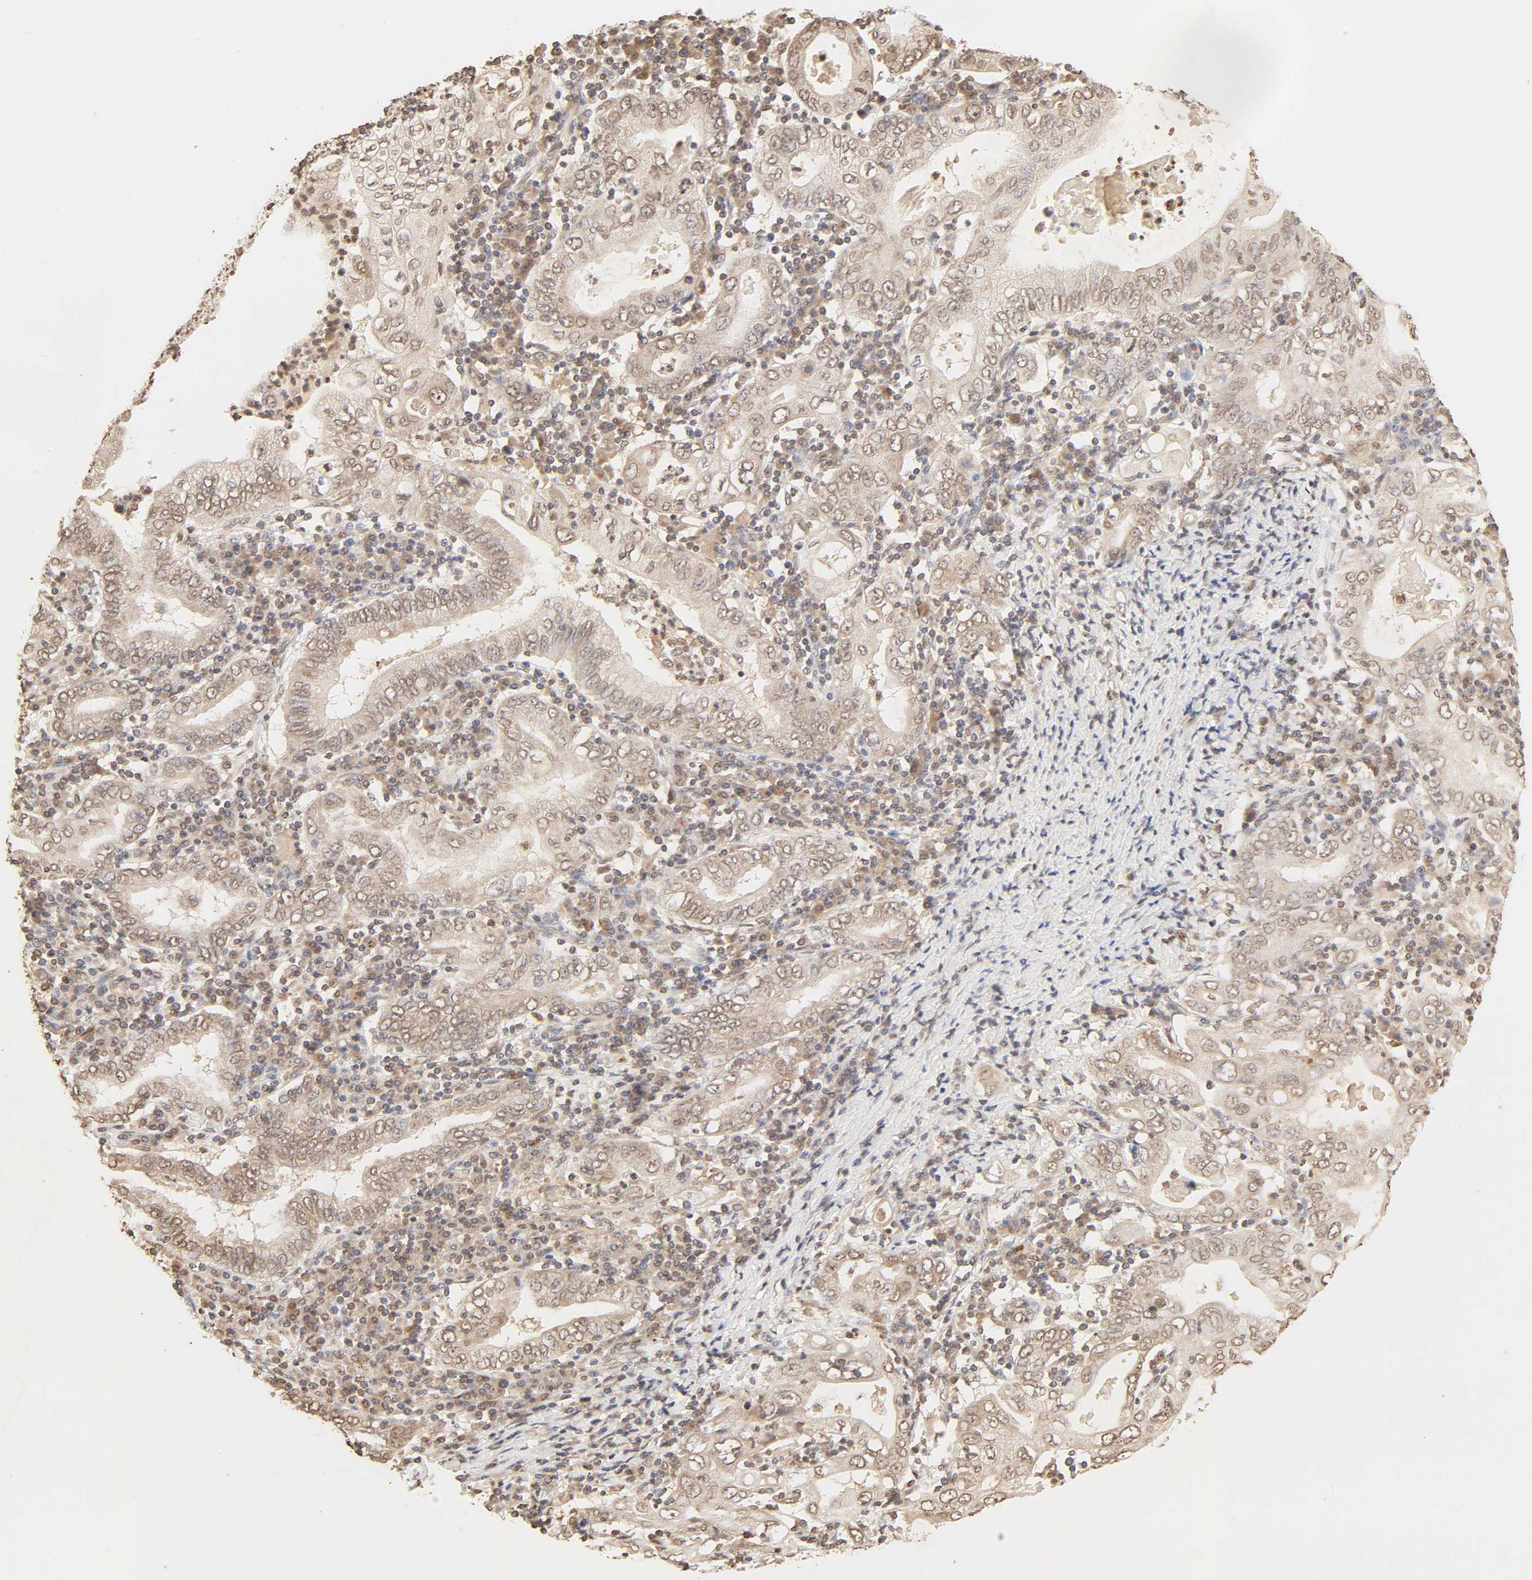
{"staining": {"intensity": "moderate", "quantity": ">75%", "location": "cytoplasmic/membranous,nuclear"}, "tissue": "stomach cancer", "cell_type": "Tumor cells", "image_type": "cancer", "snomed": [{"axis": "morphology", "description": "Normal tissue, NOS"}, {"axis": "morphology", "description": "Adenocarcinoma, NOS"}, {"axis": "topography", "description": "Esophagus"}, {"axis": "topography", "description": "Stomach, upper"}, {"axis": "topography", "description": "Peripheral nerve tissue"}], "caption": "Immunohistochemistry (IHC) (DAB (3,3'-diaminobenzidine)) staining of human stomach adenocarcinoma demonstrates moderate cytoplasmic/membranous and nuclear protein expression in about >75% of tumor cells.", "gene": "TBL1X", "patient": {"sex": "male", "age": 62}}